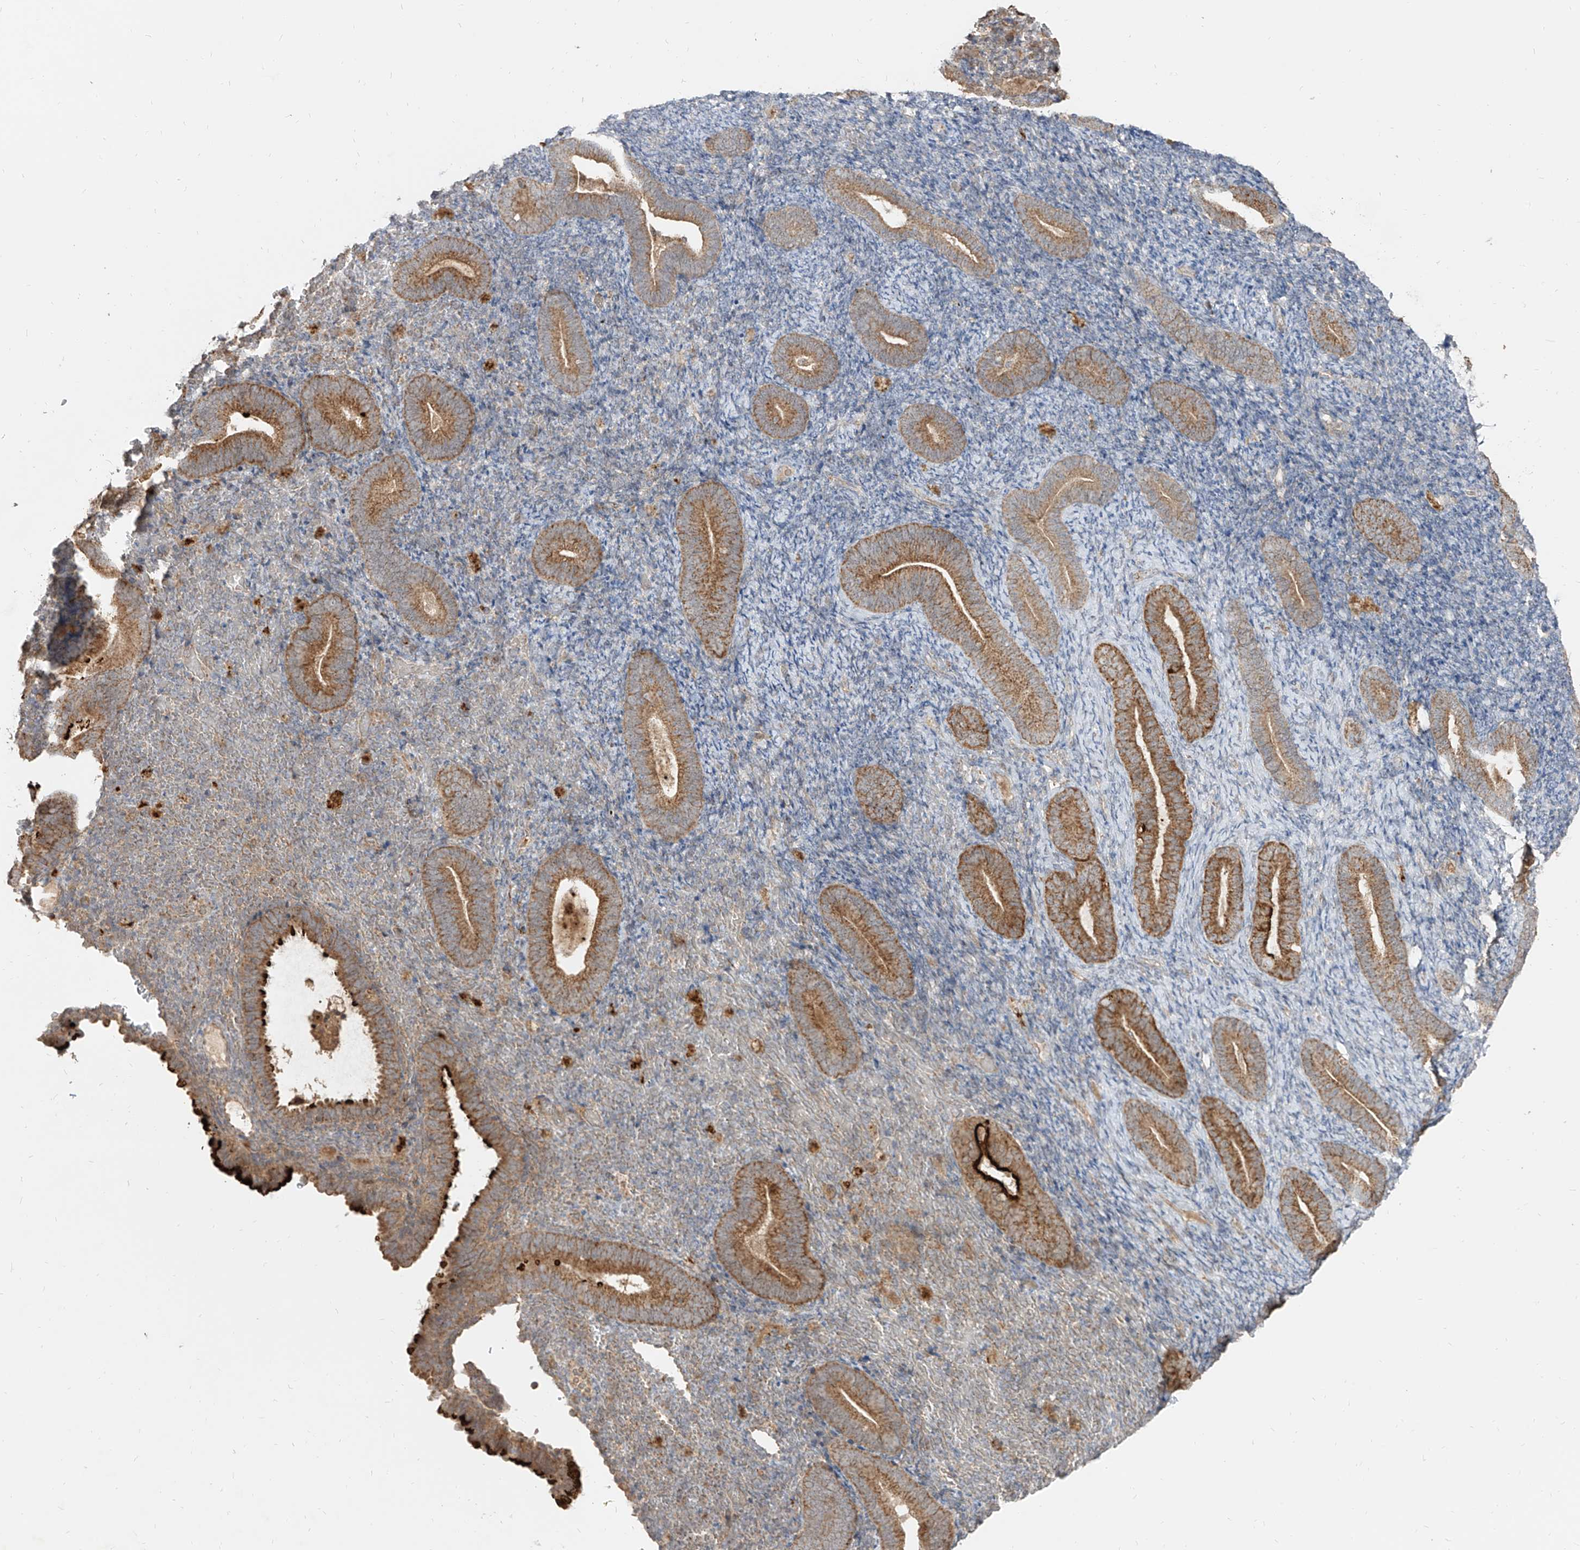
{"staining": {"intensity": "weak", "quantity": "25%-75%", "location": "cytoplasmic/membranous"}, "tissue": "endometrium", "cell_type": "Cells in endometrial stroma", "image_type": "normal", "snomed": [{"axis": "morphology", "description": "Normal tissue, NOS"}, {"axis": "topography", "description": "Endometrium"}], "caption": "This micrograph demonstrates unremarkable endometrium stained with immunohistochemistry (IHC) to label a protein in brown. The cytoplasmic/membranous of cells in endometrial stroma show weak positivity for the protein. Nuclei are counter-stained blue.", "gene": "AIM2", "patient": {"sex": "female", "age": 51}}